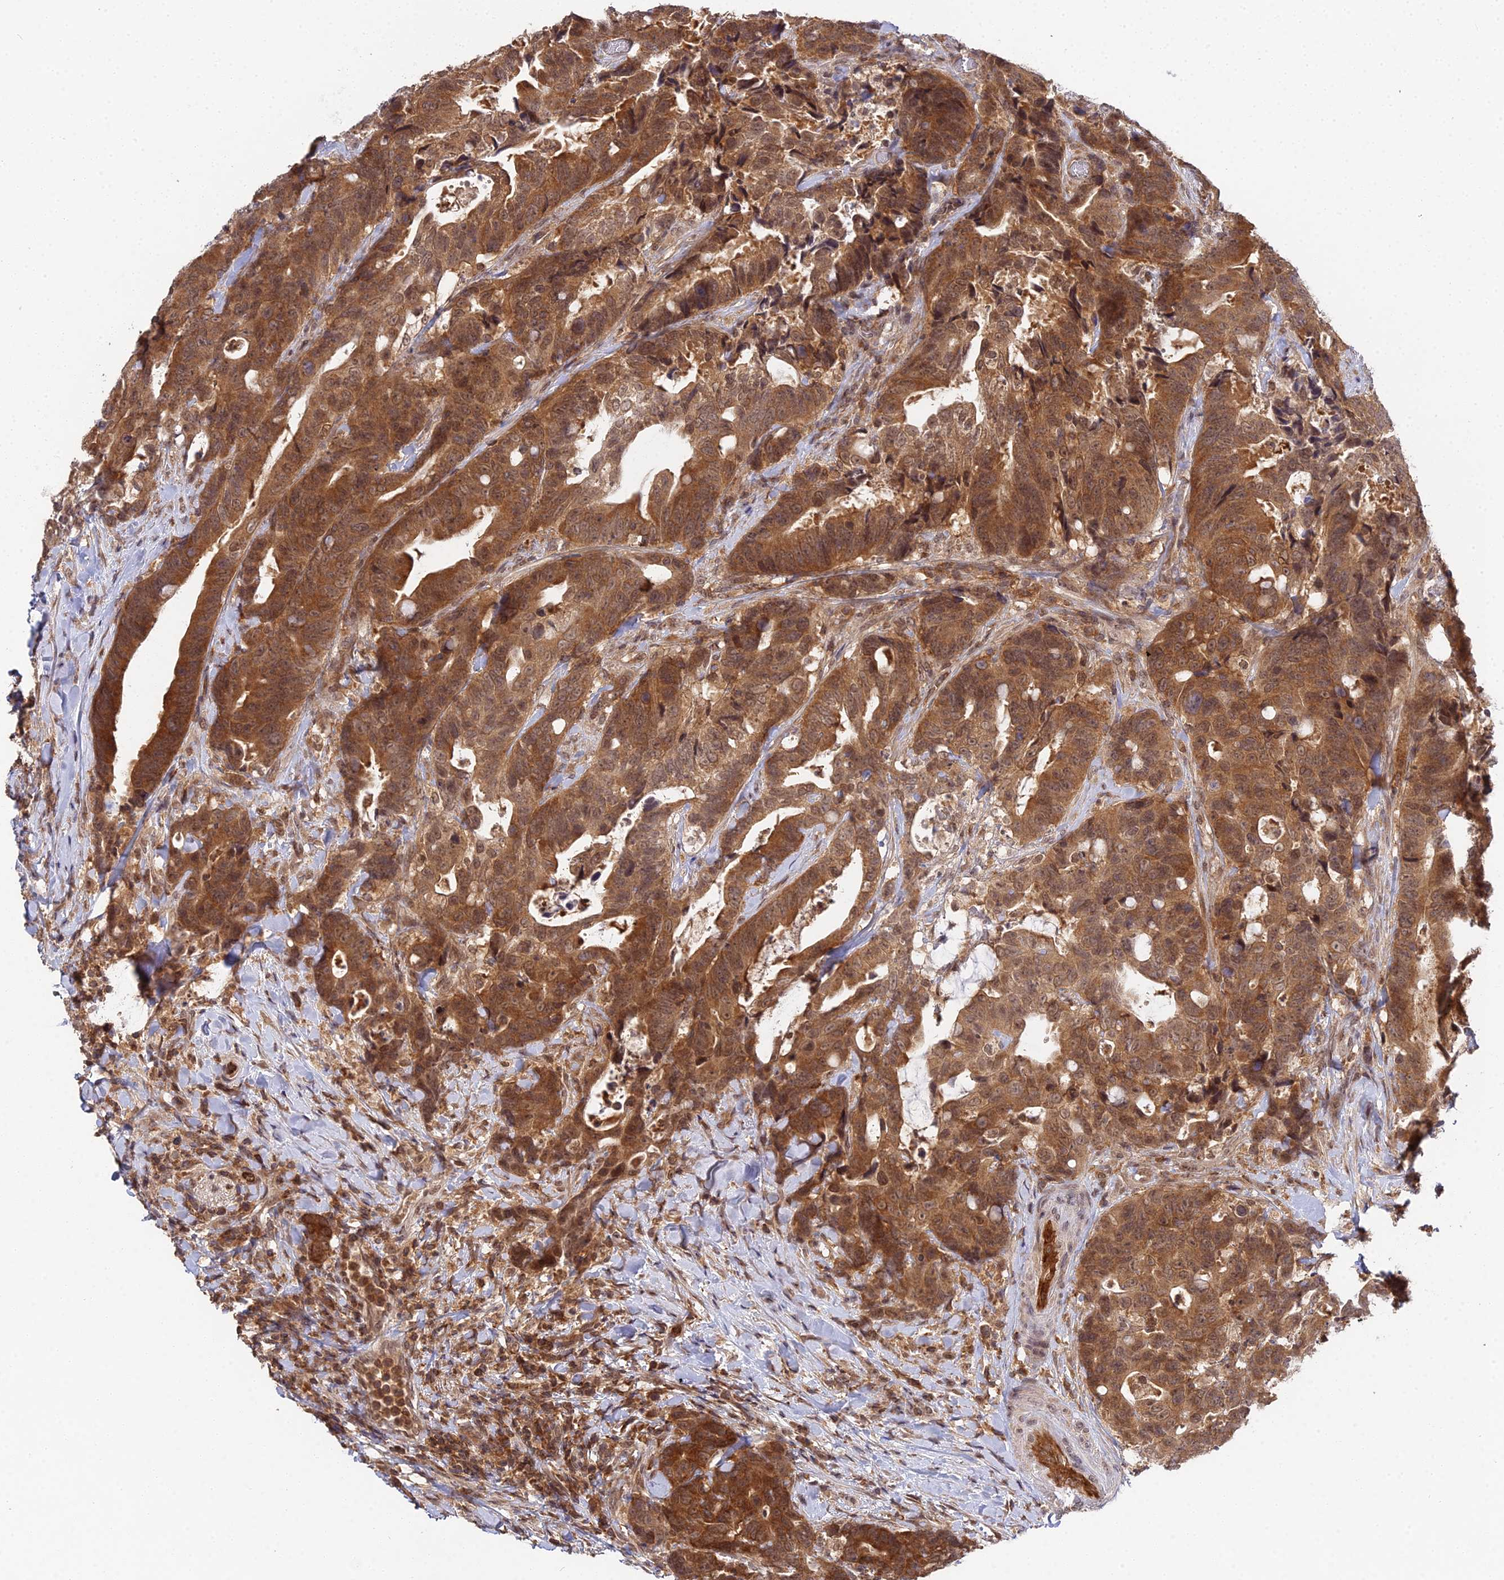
{"staining": {"intensity": "strong", "quantity": ">75%", "location": "cytoplasmic/membranous"}, "tissue": "colorectal cancer", "cell_type": "Tumor cells", "image_type": "cancer", "snomed": [{"axis": "morphology", "description": "Adenocarcinoma, NOS"}, {"axis": "topography", "description": "Colon"}], "caption": "Protein expression analysis of human colorectal cancer reveals strong cytoplasmic/membranous staining in about >75% of tumor cells.", "gene": "TPRX1", "patient": {"sex": "female", "age": 82}}